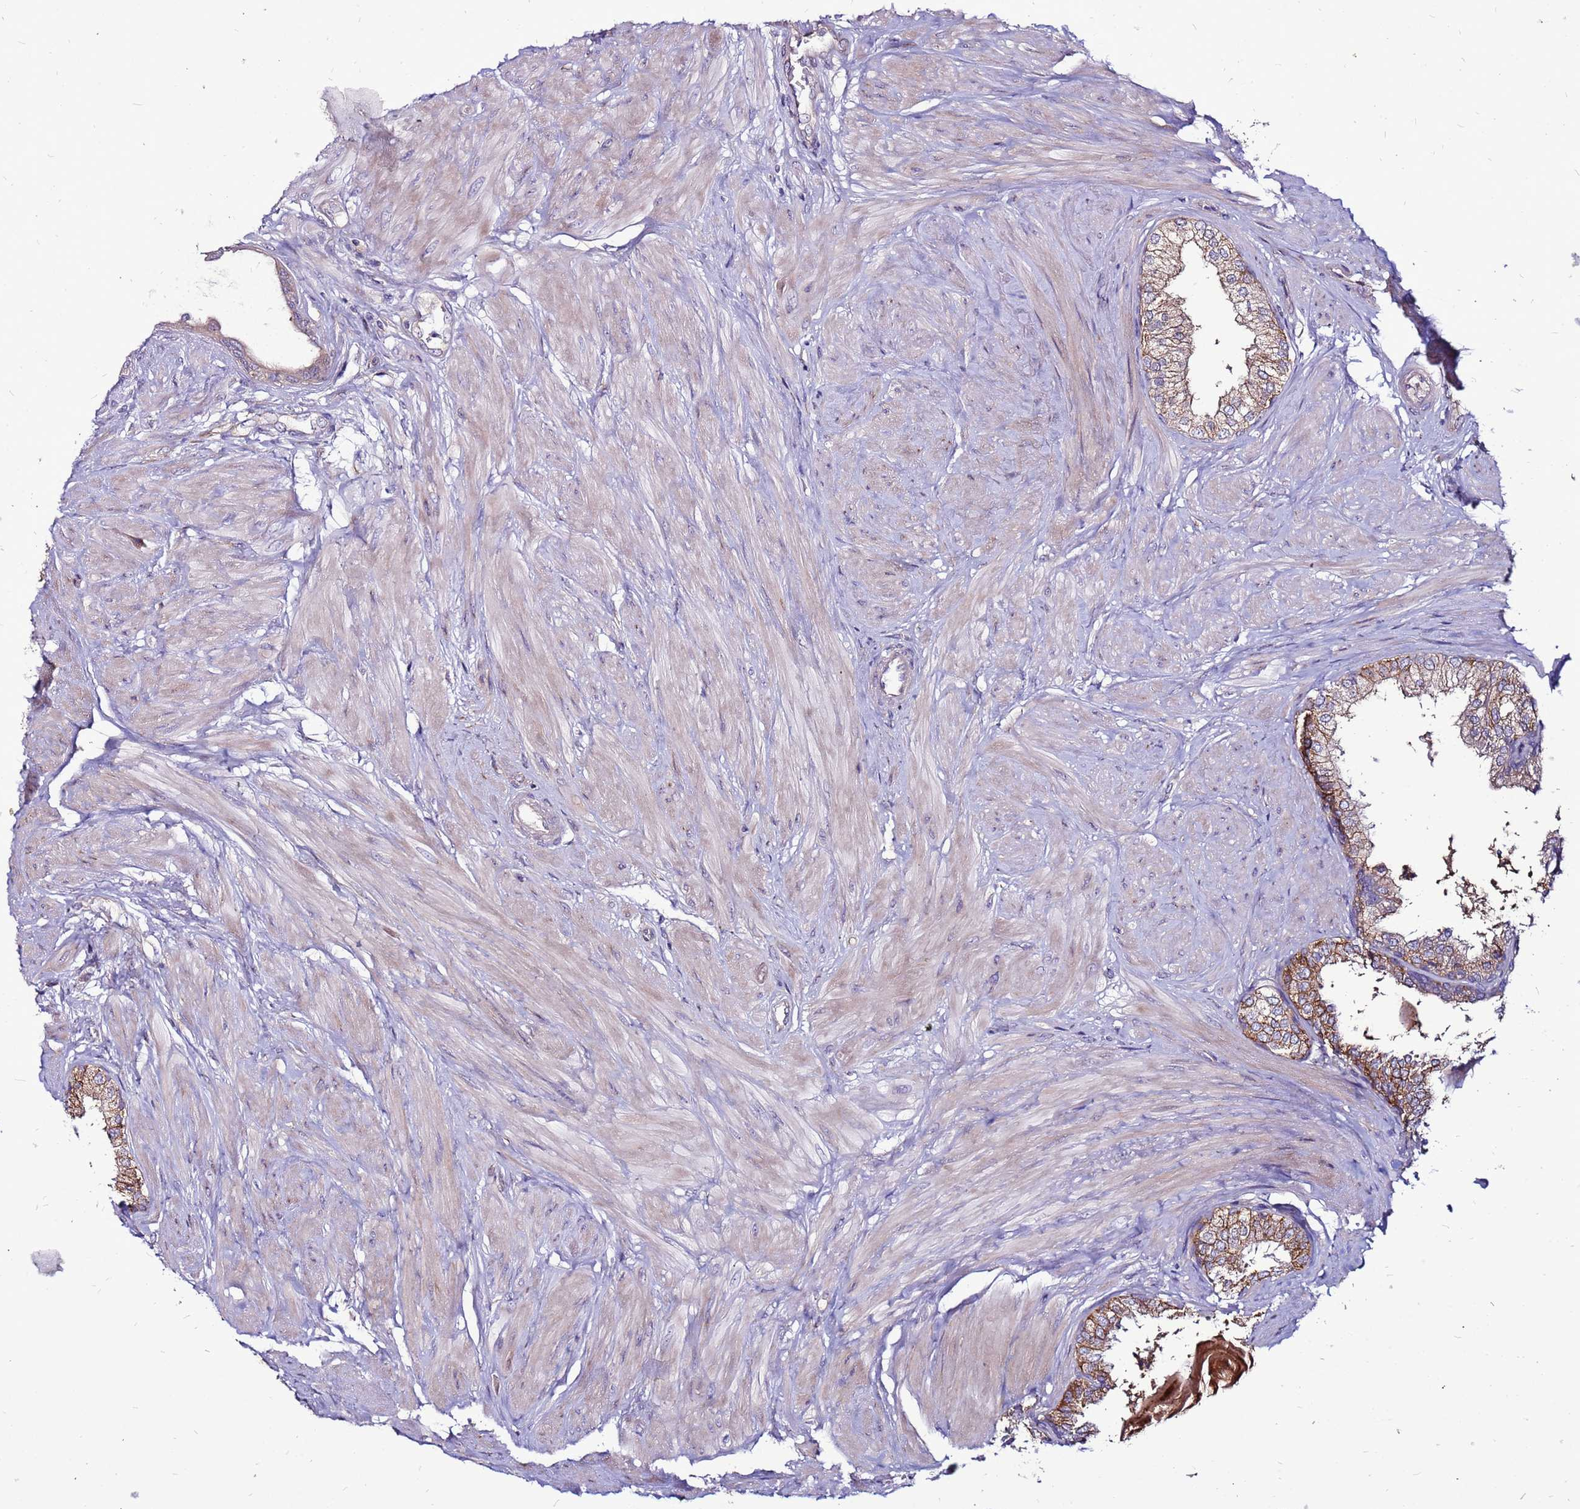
{"staining": {"intensity": "moderate", "quantity": ">75%", "location": "cytoplasmic/membranous"}, "tissue": "prostate", "cell_type": "Glandular cells", "image_type": "normal", "snomed": [{"axis": "morphology", "description": "Normal tissue, NOS"}, {"axis": "topography", "description": "Prostate"}], "caption": "Immunohistochemical staining of normal prostate displays >75% levels of moderate cytoplasmic/membranous protein expression in about >75% of glandular cells. (IHC, brightfield microscopy, high magnification).", "gene": "GPN3", "patient": {"sex": "male", "age": 48}}